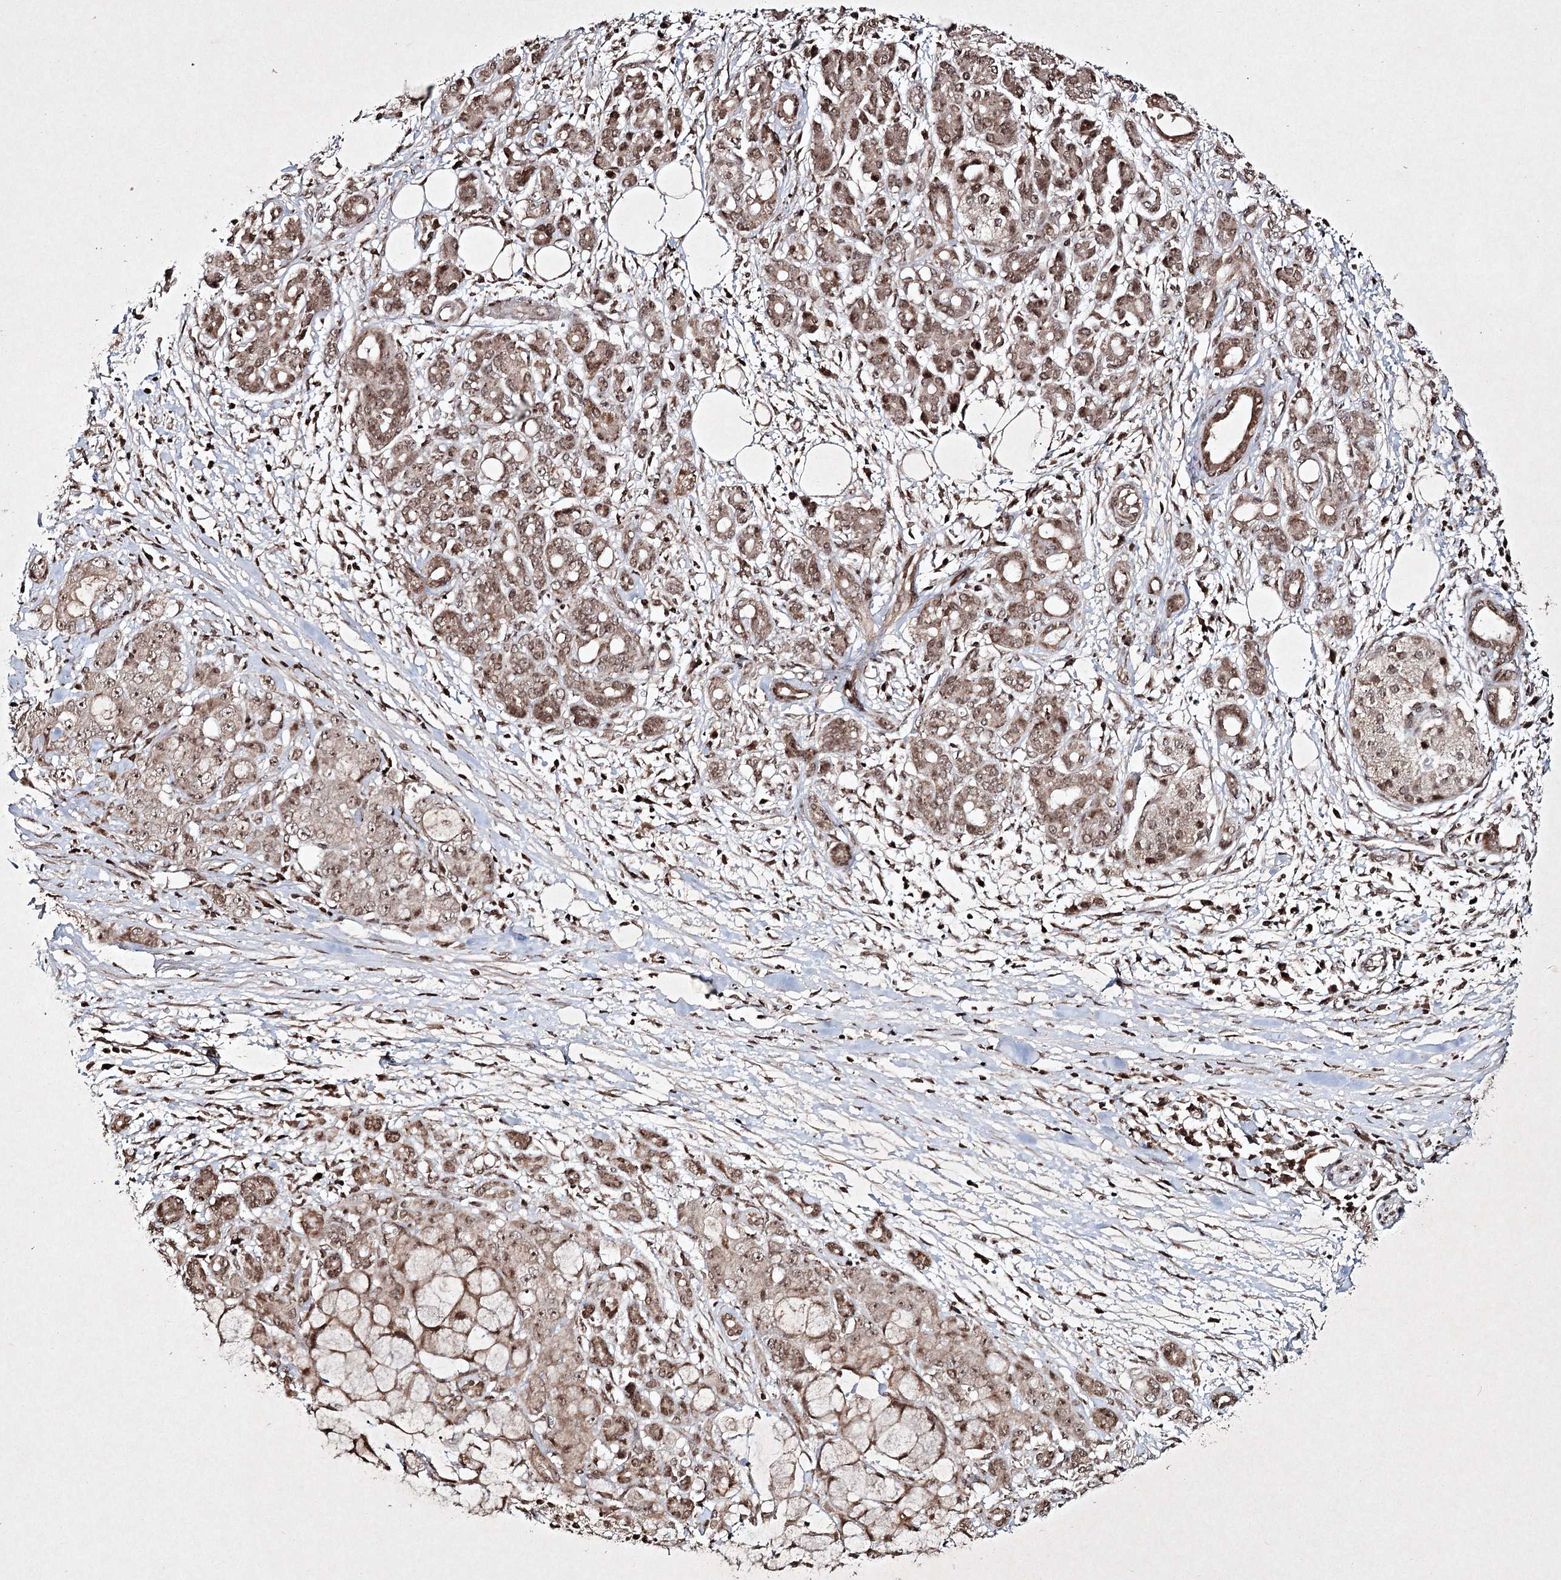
{"staining": {"intensity": "moderate", "quantity": ">75%", "location": "cytoplasmic/membranous,nuclear"}, "tissue": "pancreatic cancer", "cell_type": "Tumor cells", "image_type": "cancer", "snomed": [{"axis": "morphology", "description": "Adenocarcinoma, NOS"}, {"axis": "topography", "description": "Pancreas"}], "caption": "This image reveals pancreatic adenocarcinoma stained with IHC to label a protein in brown. The cytoplasmic/membranous and nuclear of tumor cells show moderate positivity for the protein. Nuclei are counter-stained blue.", "gene": "CARM1", "patient": {"sex": "female", "age": 73}}